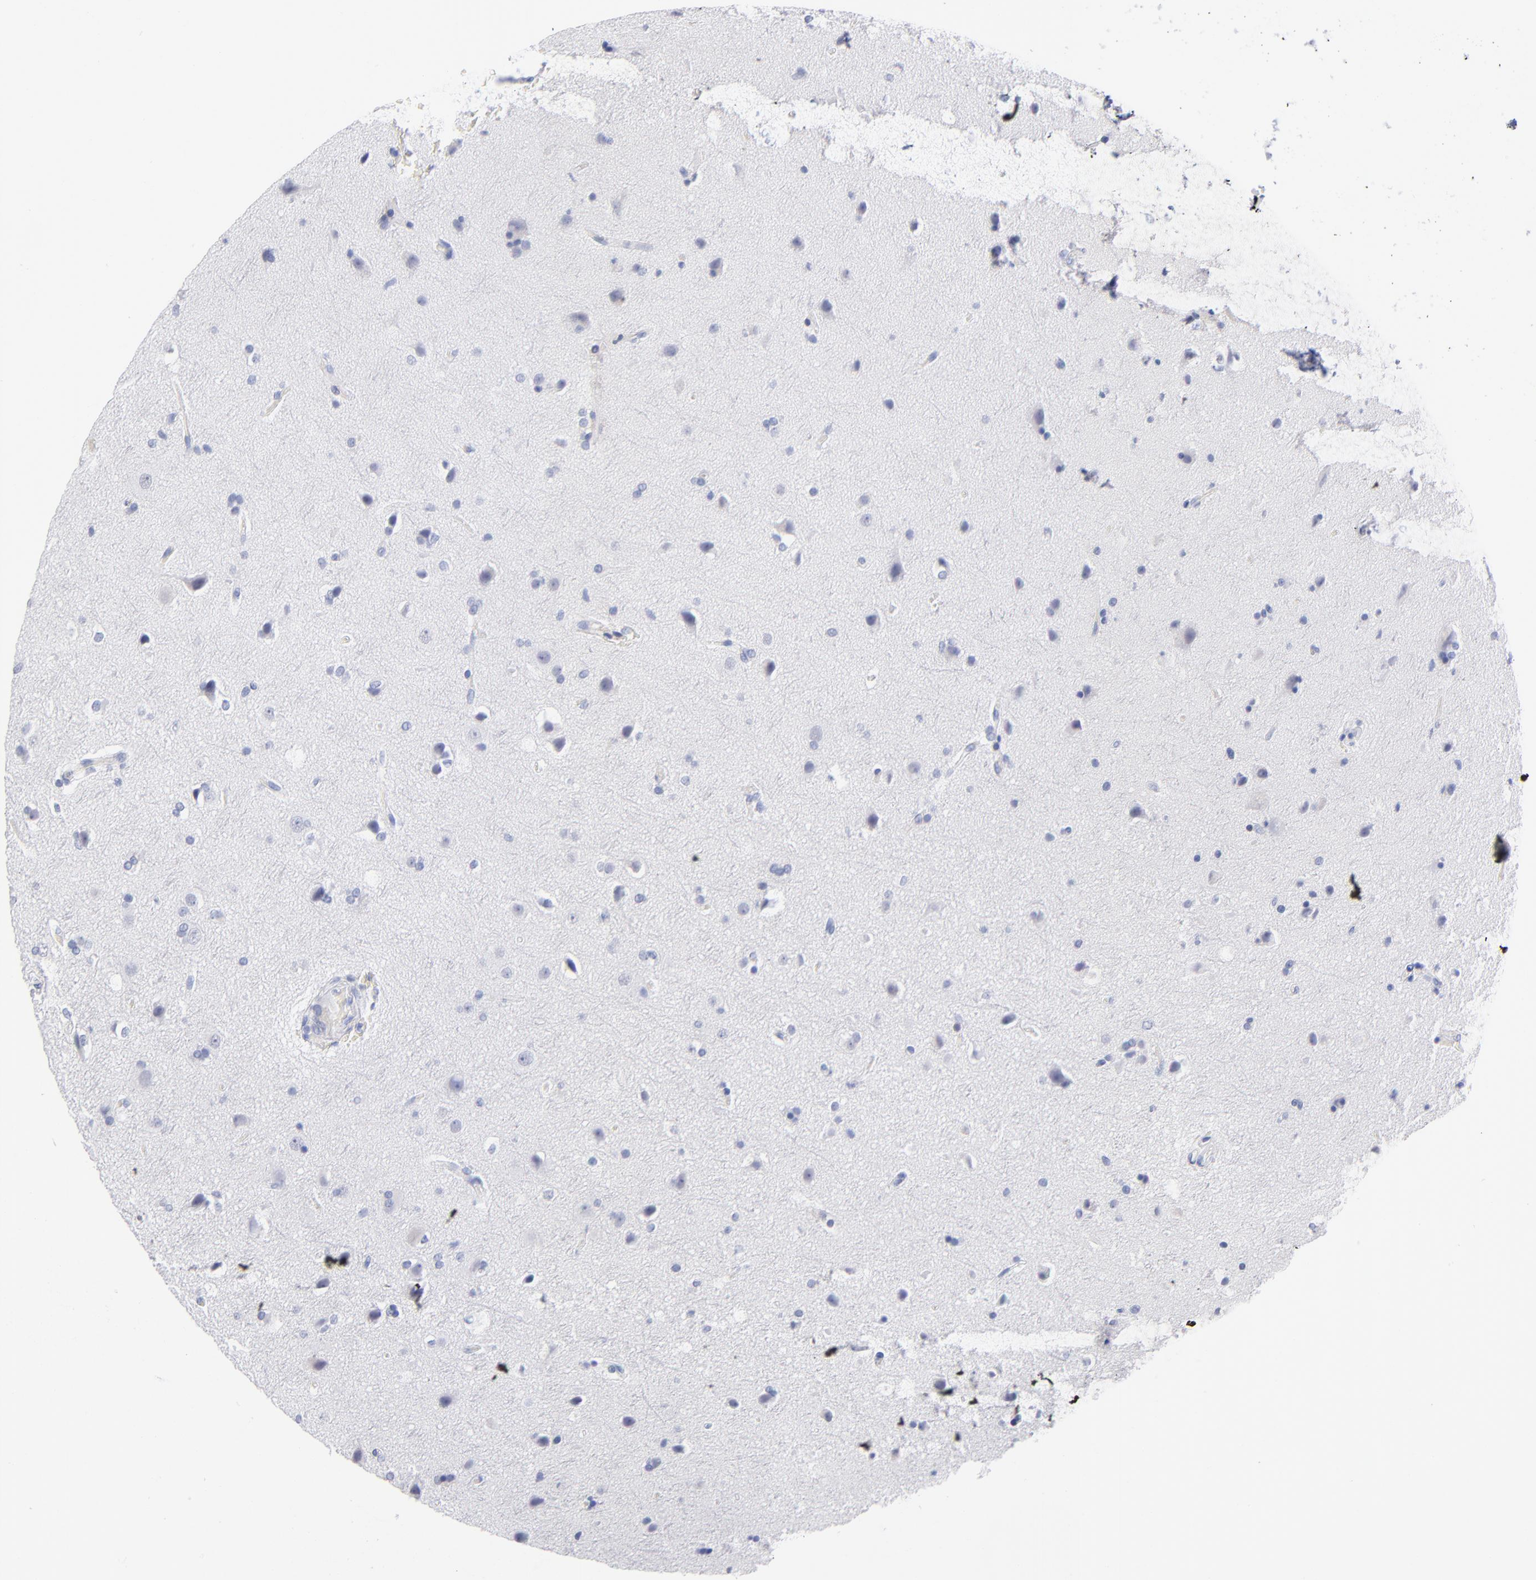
{"staining": {"intensity": "negative", "quantity": "none", "location": "none"}, "tissue": "glioma", "cell_type": "Tumor cells", "image_type": "cancer", "snomed": [{"axis": "morphology", "description": "Glioma, malignant, Low grade"}, {"axis": "topography", "description": "Cerebral cortex"}], "caption": "Immunohistochemical staining of malignant glioma (low-grade) displays no significant positivity in tumor cells. (Stains: DAB (3,3'-diaminobenzidine) immunohistochemistry with hematoxylin counter stain, Microscopy: brightfield microscopy at high magnification).", "gene": "ARG1", "patient": {"sex": "female", "age": 47}}